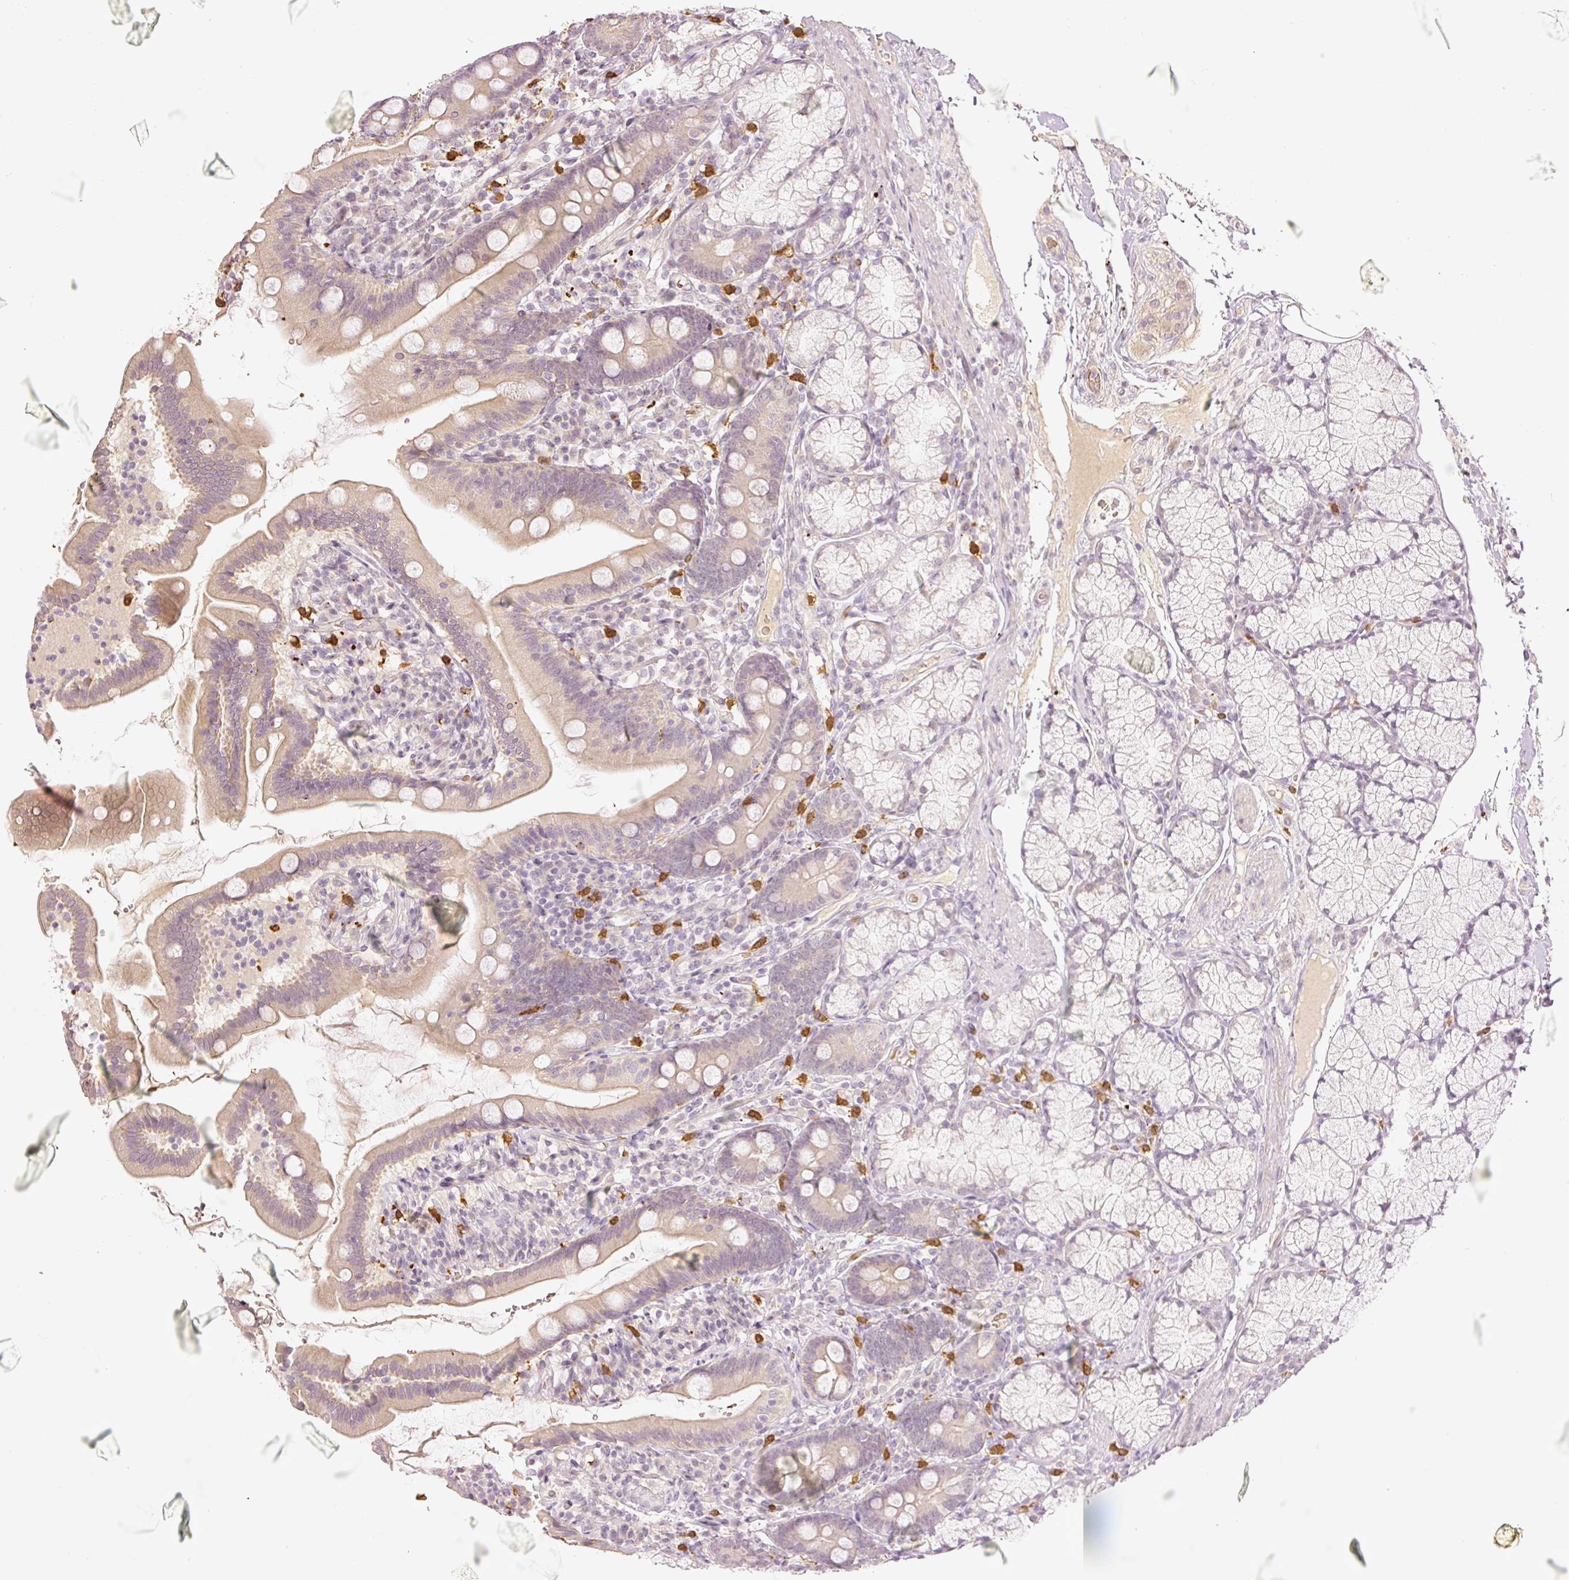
{"staining": {"intensity": "weak", "quantity": "25%-75%", "location": "cytoplasmic/membranous"}, "tissue": "duodenum", "cell_type": "Glandular cells", "image_type": "normal", "snomed": [{"axis": "morphology", "description": "Normal tissue, NOS"}, {"axis": "topography", "description": "Duodenum"}], "caption": "Immunohistochemical staining of normal human duodenum reveals 25%-75% levels of weak cytoplasmic/membranous protein staining in about 25%-75% of glandular cells.", "gene": "GZMA", "patient": {"sex": "female", "age": 67}}